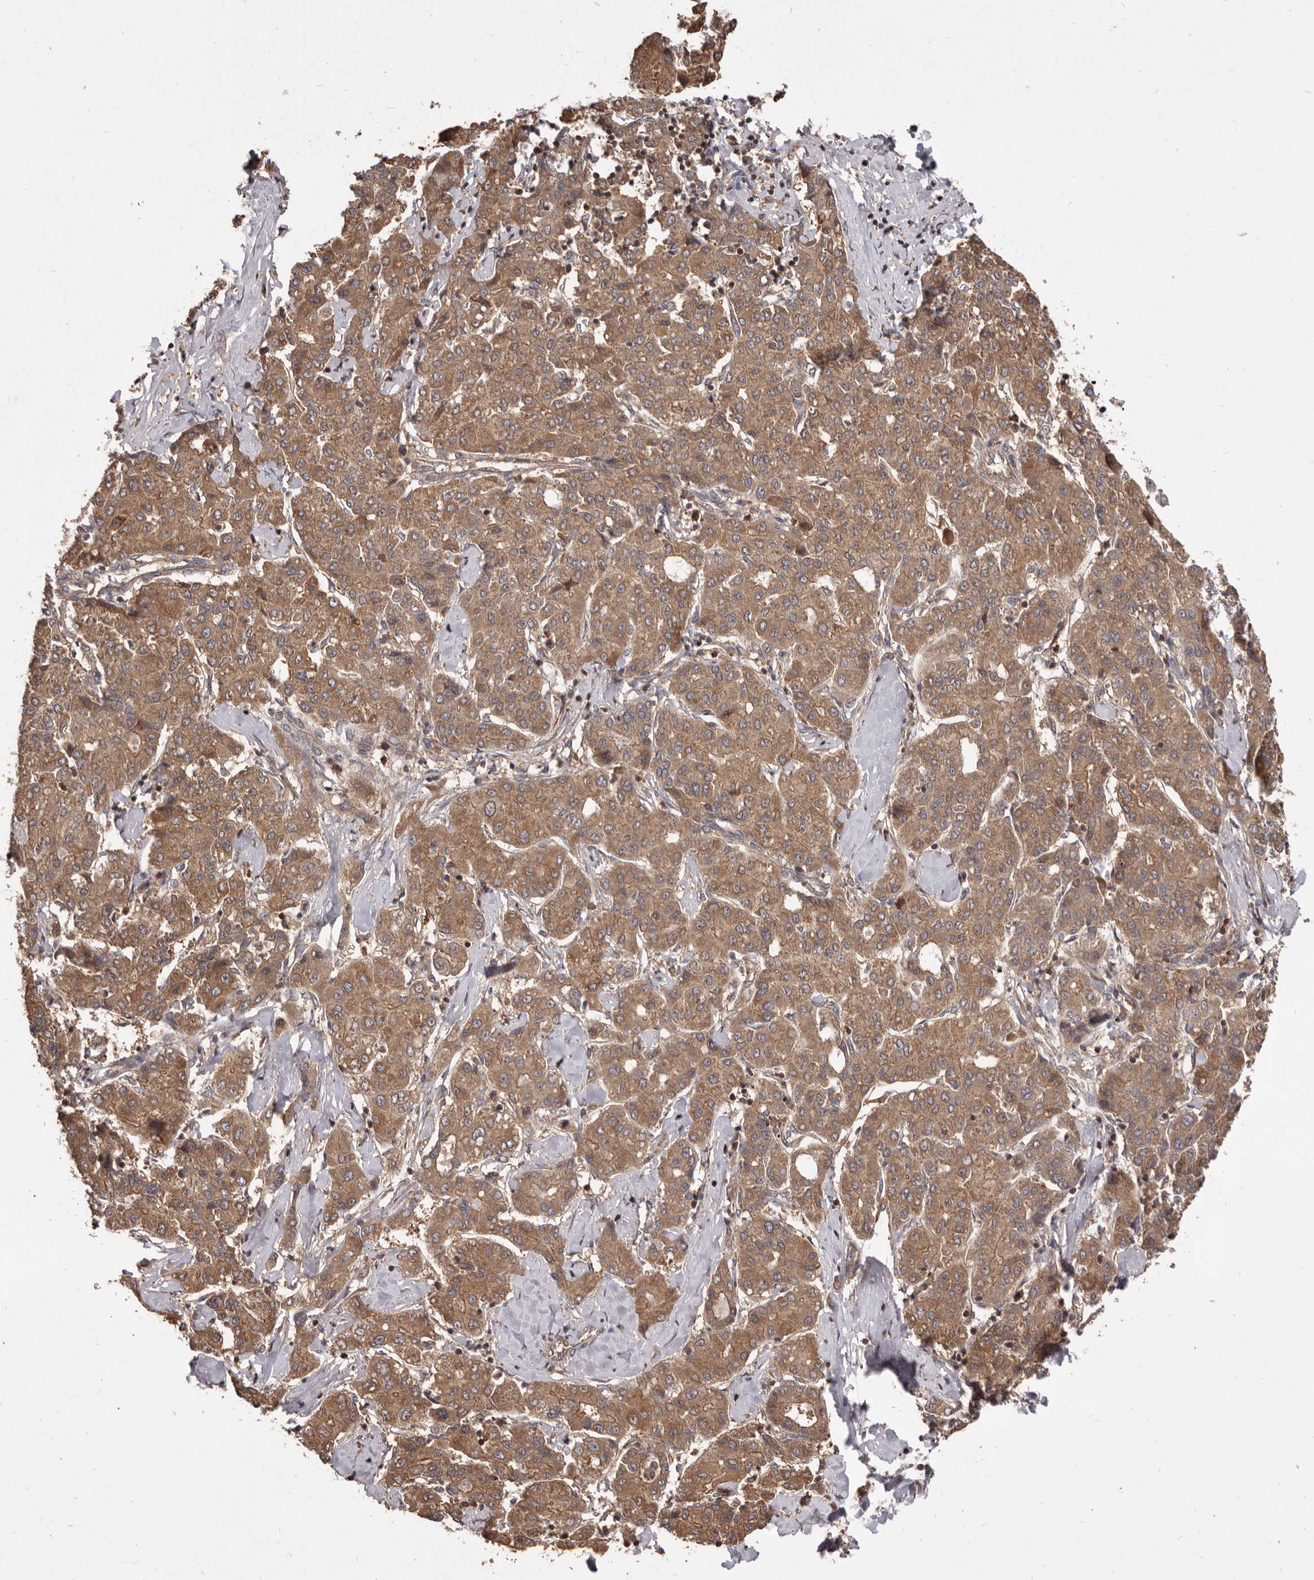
{"staining": {"intensity": "moderate", "quantity": ">75%", "location": "cytoplasmic/membranous"}, "tissue": "liver cancer", "cell_type": "Tumor cells", "image_type": "cancer", "snomed": [{"axis": "morphology", "description": "Carcinoma, Hepatocellular, NOS"}, {"axis": "topography", "description": "Liver"}], "caption": "Moderate cytoplasmic/membranous protein staining is appreciated in about >75% of tumor cells in liver cancer (hepatocellular carcinoma).", "gene": "HBS1L", "patient": {"sex": "male", "age": 65}}